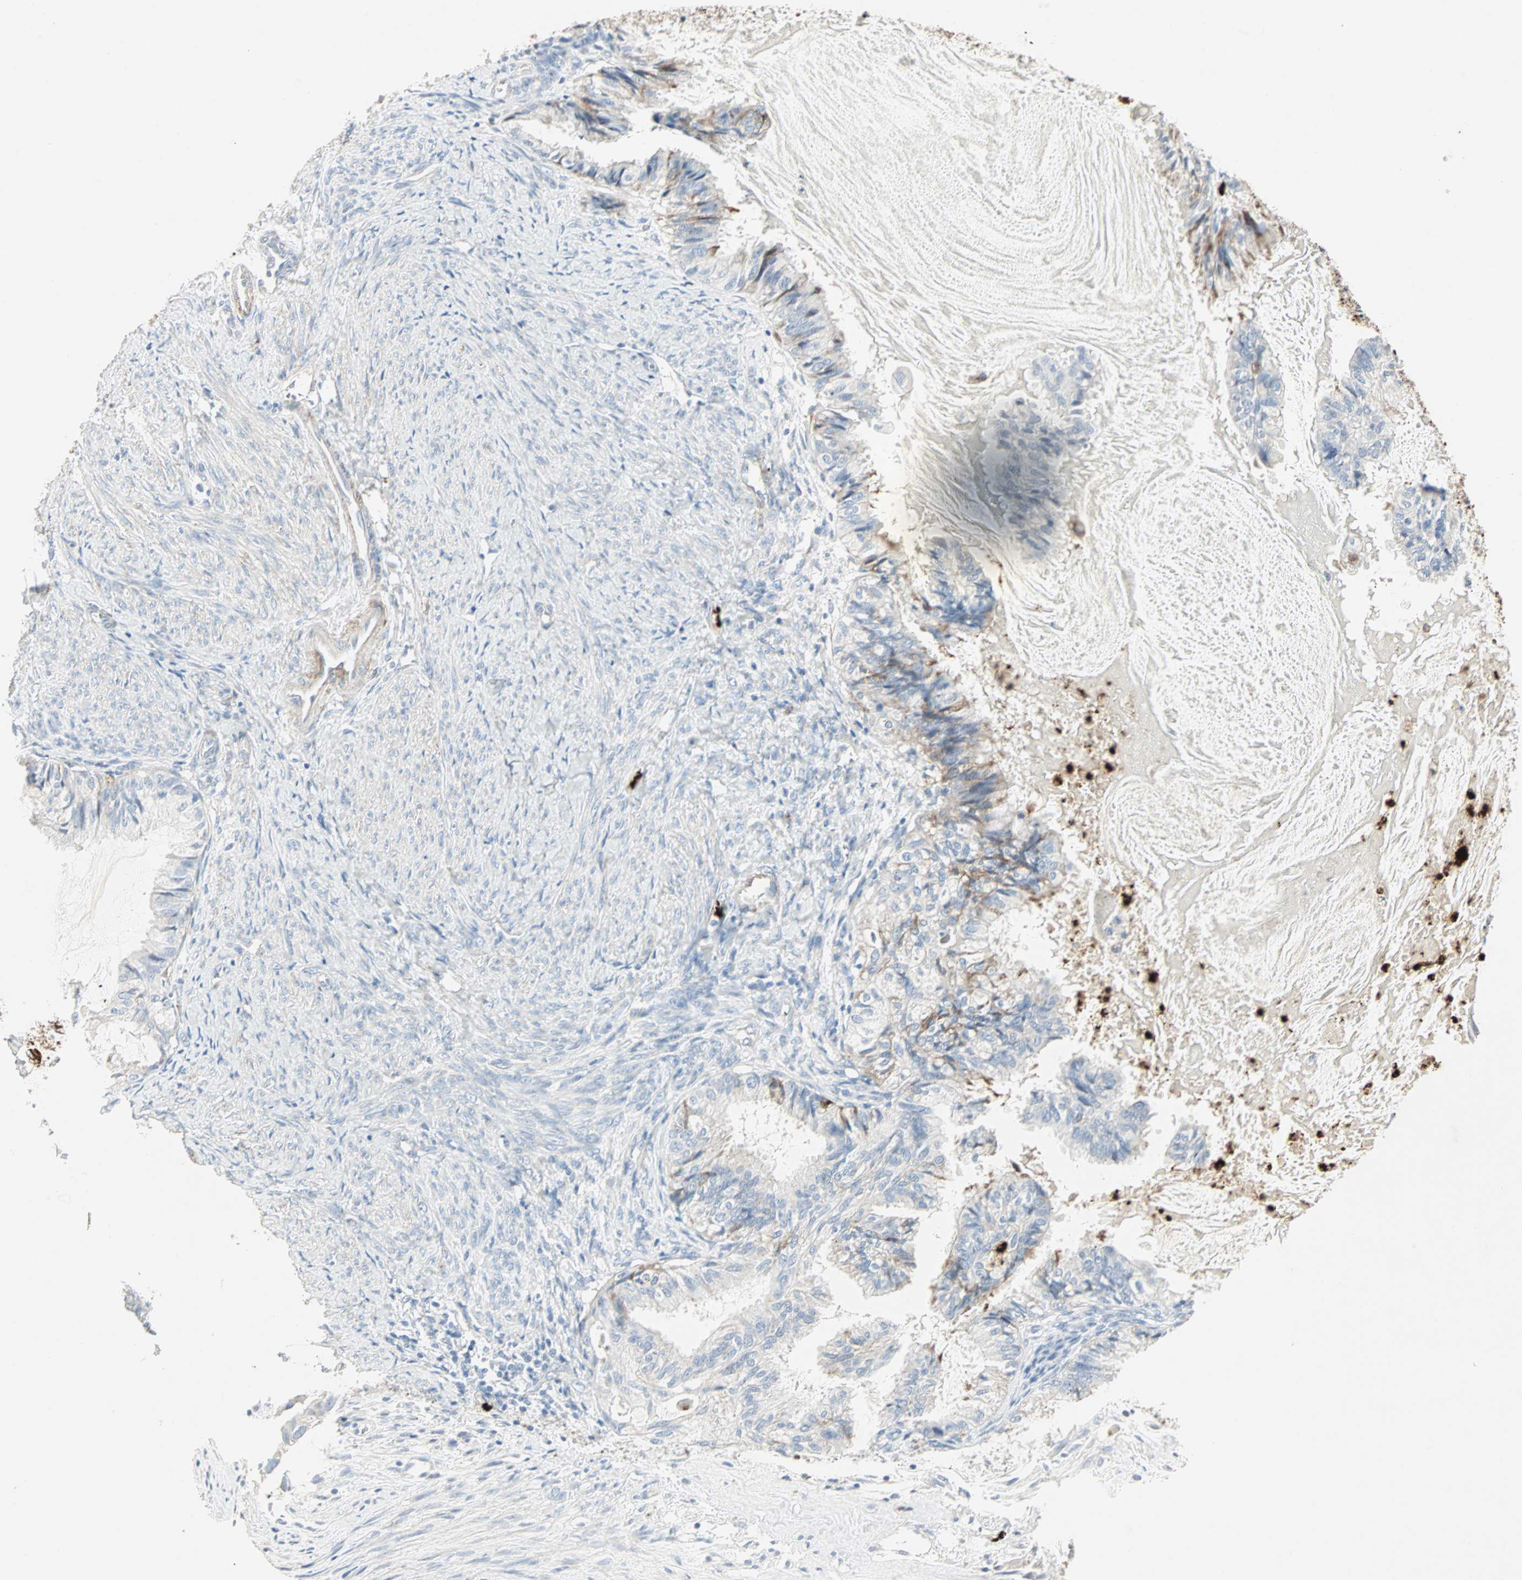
{"staining": {"intensity": "moderate", "quantity": "25%-75%", "location": "cytoplasmic/membranous"}, "tissue": "cervical cancer", "cell_type": "Tumor cells", "image_type": "cancer", "snomed": [{"axis": "morphology", "description": "Normal tissue, NOS"}, {"axis": "morphology", "description": "Adenocarcinoma, NOS"}, {"axis": "topography", "description": "Cervix"}, {"axis": "topography", "description": "Endometrium"}], "caption": "Immunohistochemistry (DAB (3,3'-diaminobenzidine)) staining of adenocarcinoma (cervical) exhibits moderate cytoplasmic/membranous protein positivity in about 25%-75% of tumor cells.", "gene": "CEACAM6", "patient": {"sex": "female", "age": 86}}